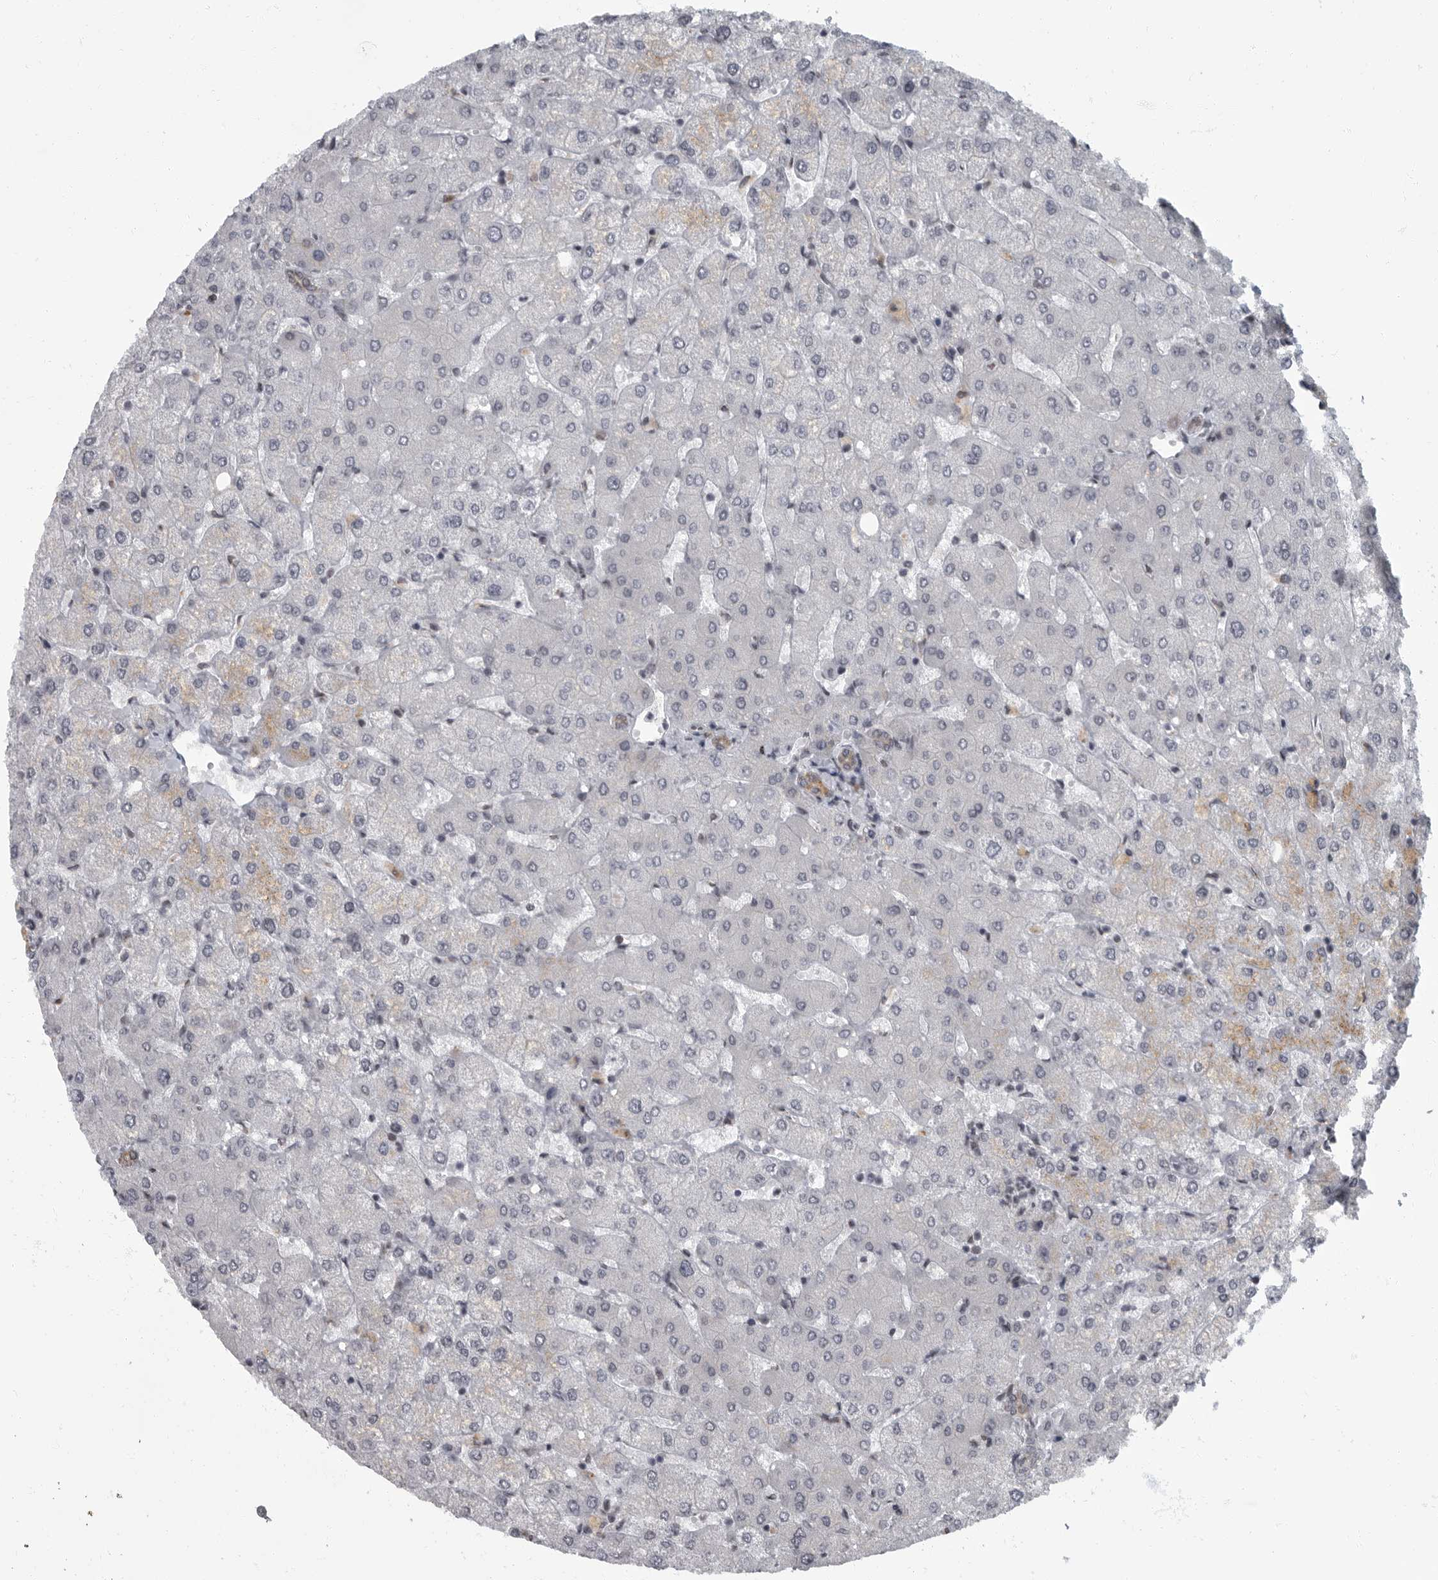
{"staining": {"intensity": "moderate", "quantity": ">75%", "location": "cytoplasmic/membranous"}, "tissue": "liver", "cell_type": "Cholangiocytes", "image_type": "normal", "snomed": [{"axis": "morphology", "description": "Normal tissue, NOS"}, {"axis": "topography", "description": "Liver"}], "caption": "IHC (DAB) staining of benign human liver reveals moderate cytoplasmic/membranous protein staining in approximately >75% of cholangiocytes. Nuclei are stained in blue.", "gene": "EVI5", "patient": {"sex": "female", "age": 54}}